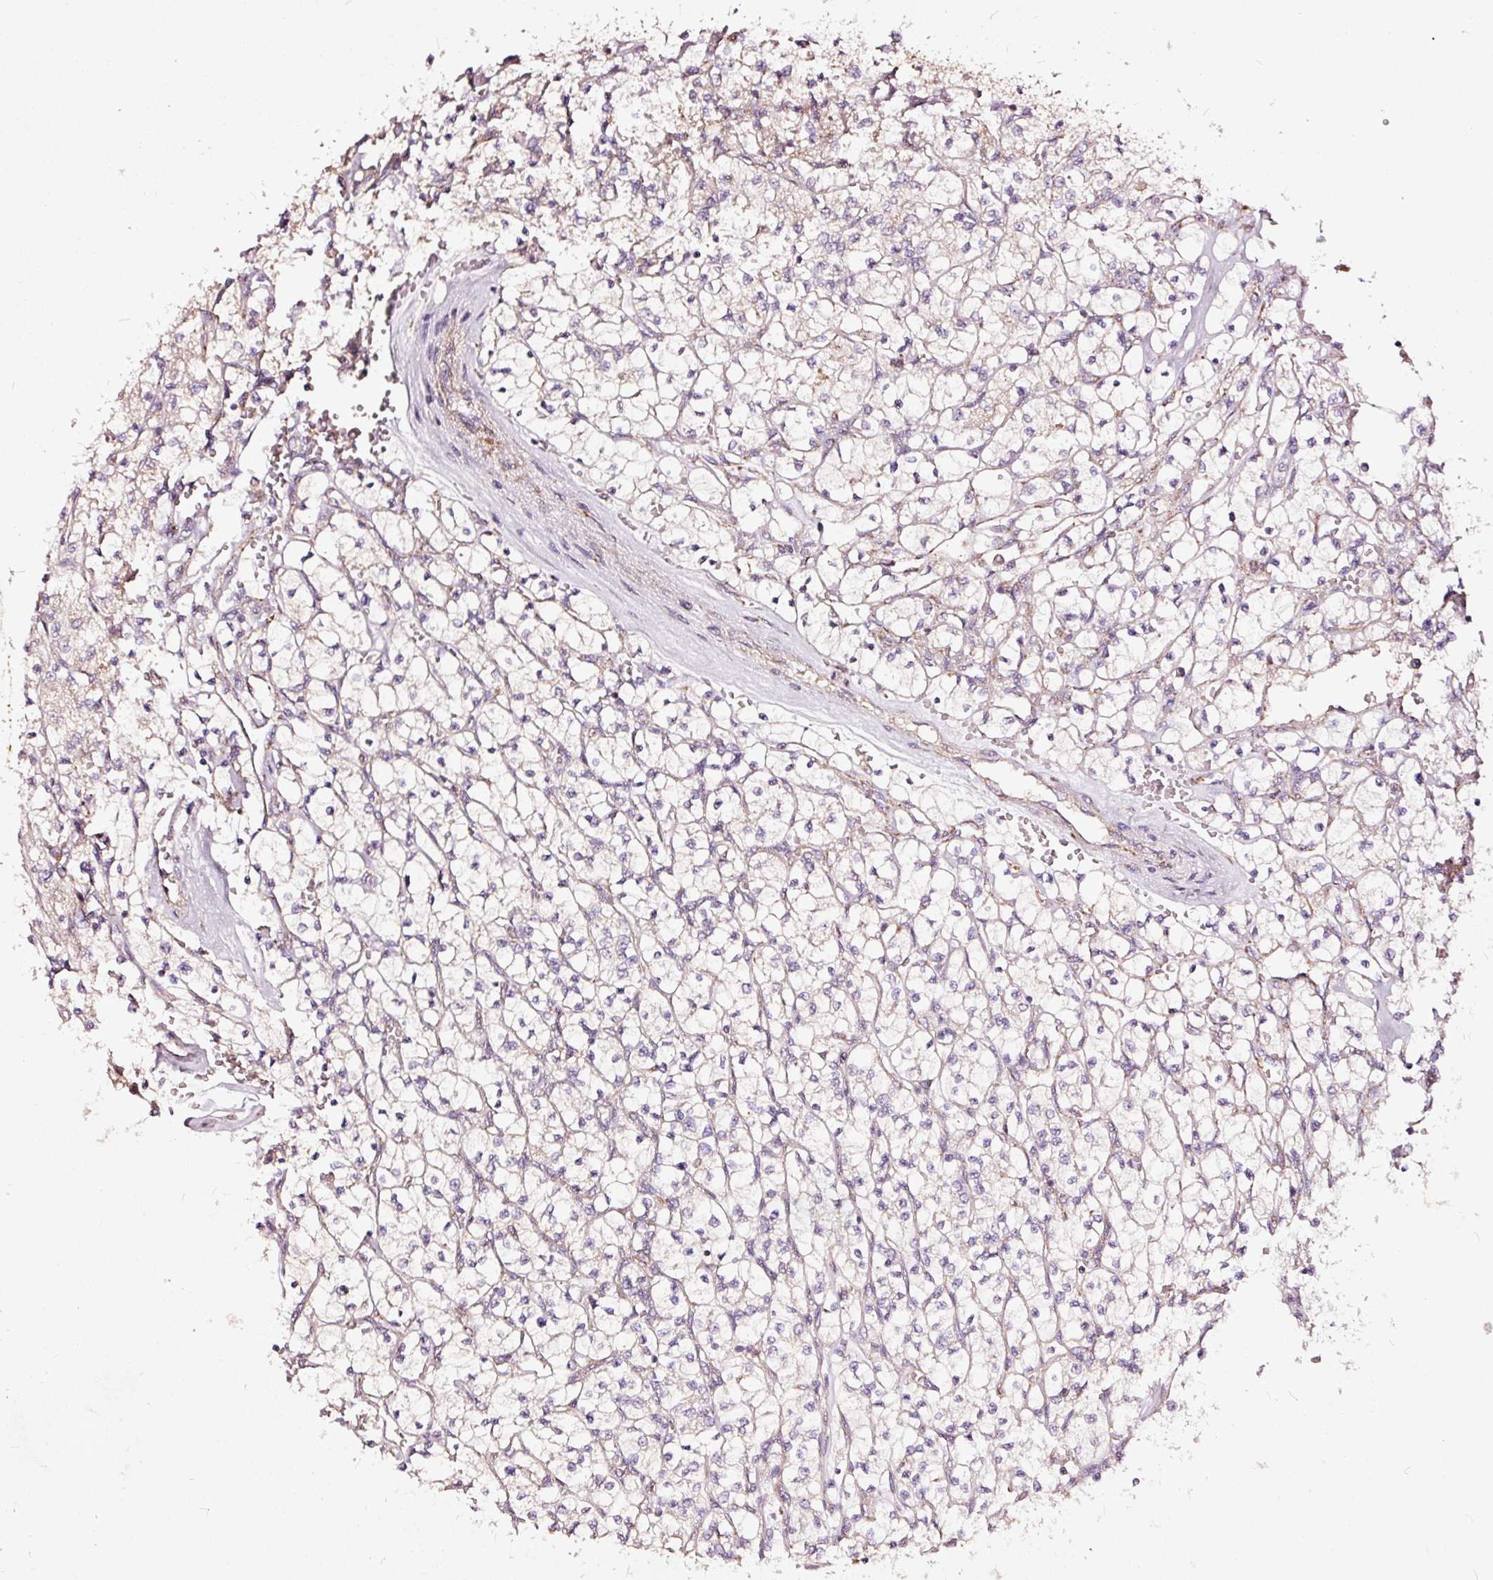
{"staining": {"intensity": "weak", "quantity": "<25%", "location": "cytoplasmic/membranous"}, "tissue": "renal cancer", "cell_type": "Tumor cells", "image_type": "cancer", "snomed": [{"axis": "morphology", "description": "Adenocarcinoma, NOS"}, {"axis": "topography", "description": "Kidney"}], "caption": "DAB (3,3'-diaminobenzidine) immunohistochemical staining of human renal cancer displays no significant positivity in tumor cells.", "gene": "TPM1", "patient": {"sex": "female", "age": 64}}